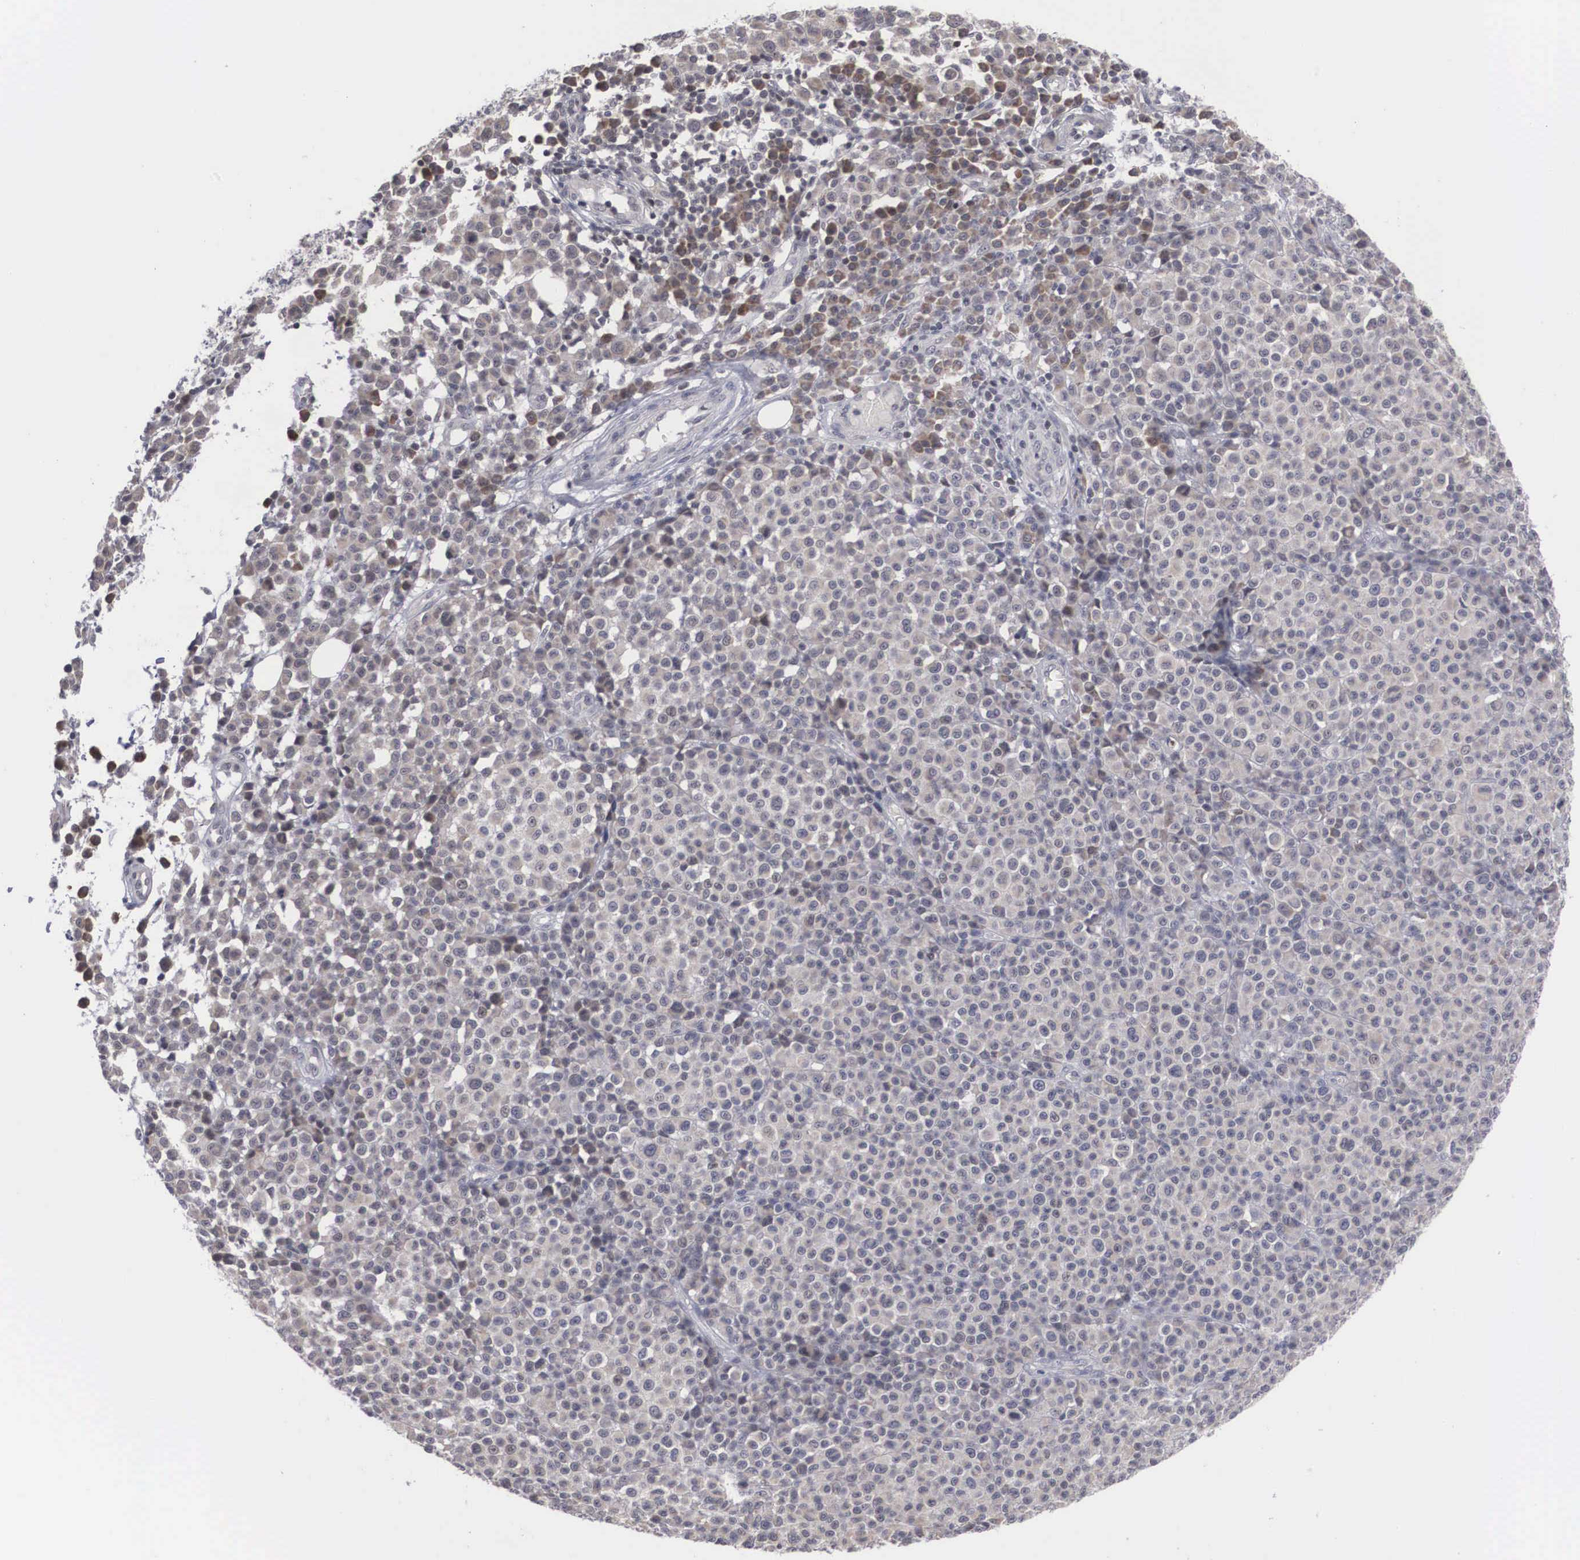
{"staining": {"intensity": "weak", "quantity": "25%-75%", "location": "cytoplasmic/membranous"}, "tissue": "melanoma", "cell_type": "Tumor cells", "image_type": "cancer", "snomed": [{"axis": "morphology", "description": "Malignant melanoma, Metastatic site"}, {"axis": "topography", "description": "Skin"}], "caption": "Immunohistochemical staining of melanoma shows weak cytoplasmic/membranous protein positivity in approximately 25%-75% of tumor cells. (IHC, brightfield microscopy, high magnification).", "gene": "WDR89", "patient": {"sex": "male", "age": 32}}